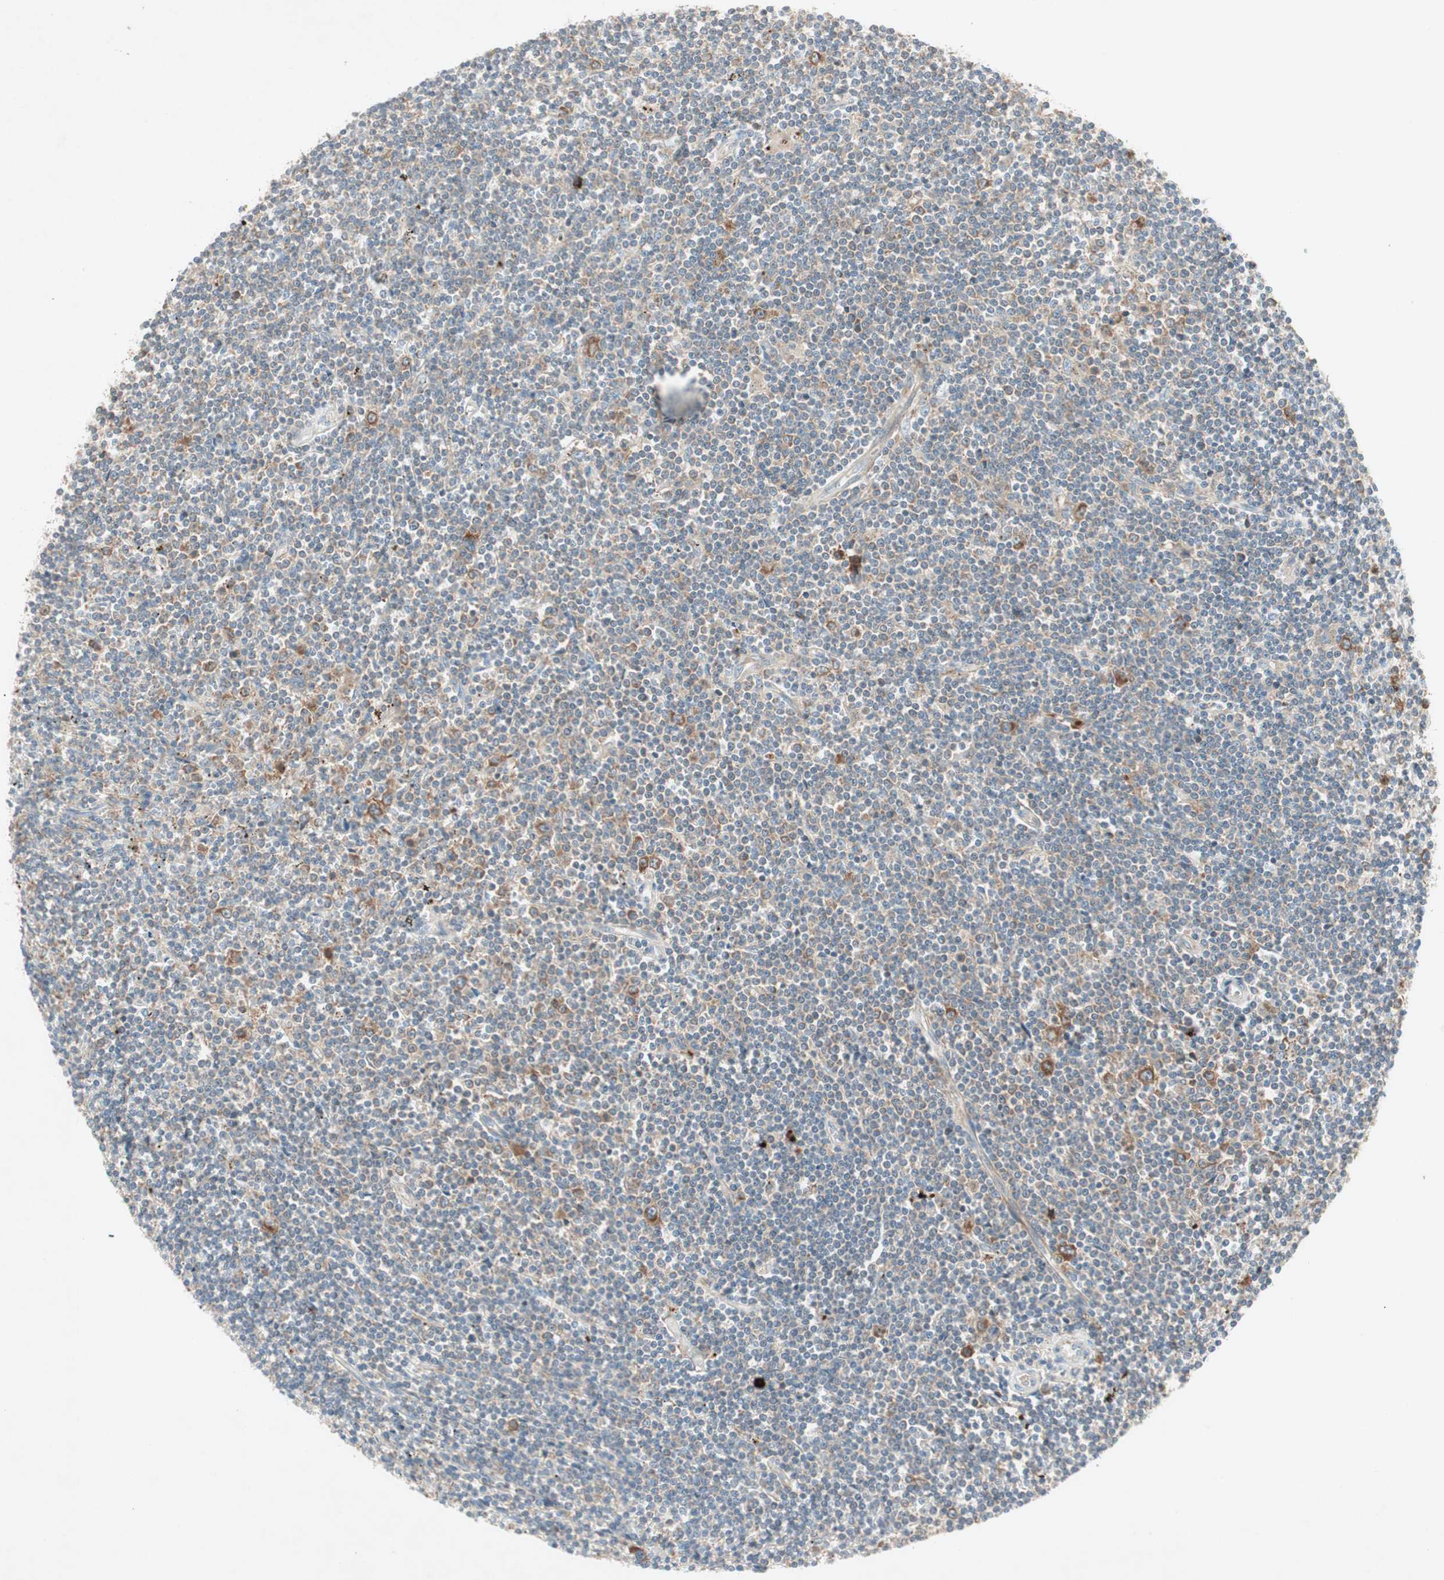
{"staining": {"intensity": "weak", "quantity": ">75%", "location": "cytoplasmic/membranous"}, "tissue": "lymphoma", "cell_type": "Tumor cells", "image_type": "cancer", "snomed": [{"axis": "morphology", "description": "Malignant lymphoma, non-Hodgkin's type, Low grade"}, {"axis": "topography", "description": "Spleen"}], "caption": "A photomicrograph of human lymphoma stained for a protein displays weak cytoplasmic/membranous brown staining in tumor cells. (DAB (3,3'-diaminobenzidine) IHC with brightfield microscopy, high magnification).", "gene": "RPL23", "patient": {"sex": "male", "age": 76}}